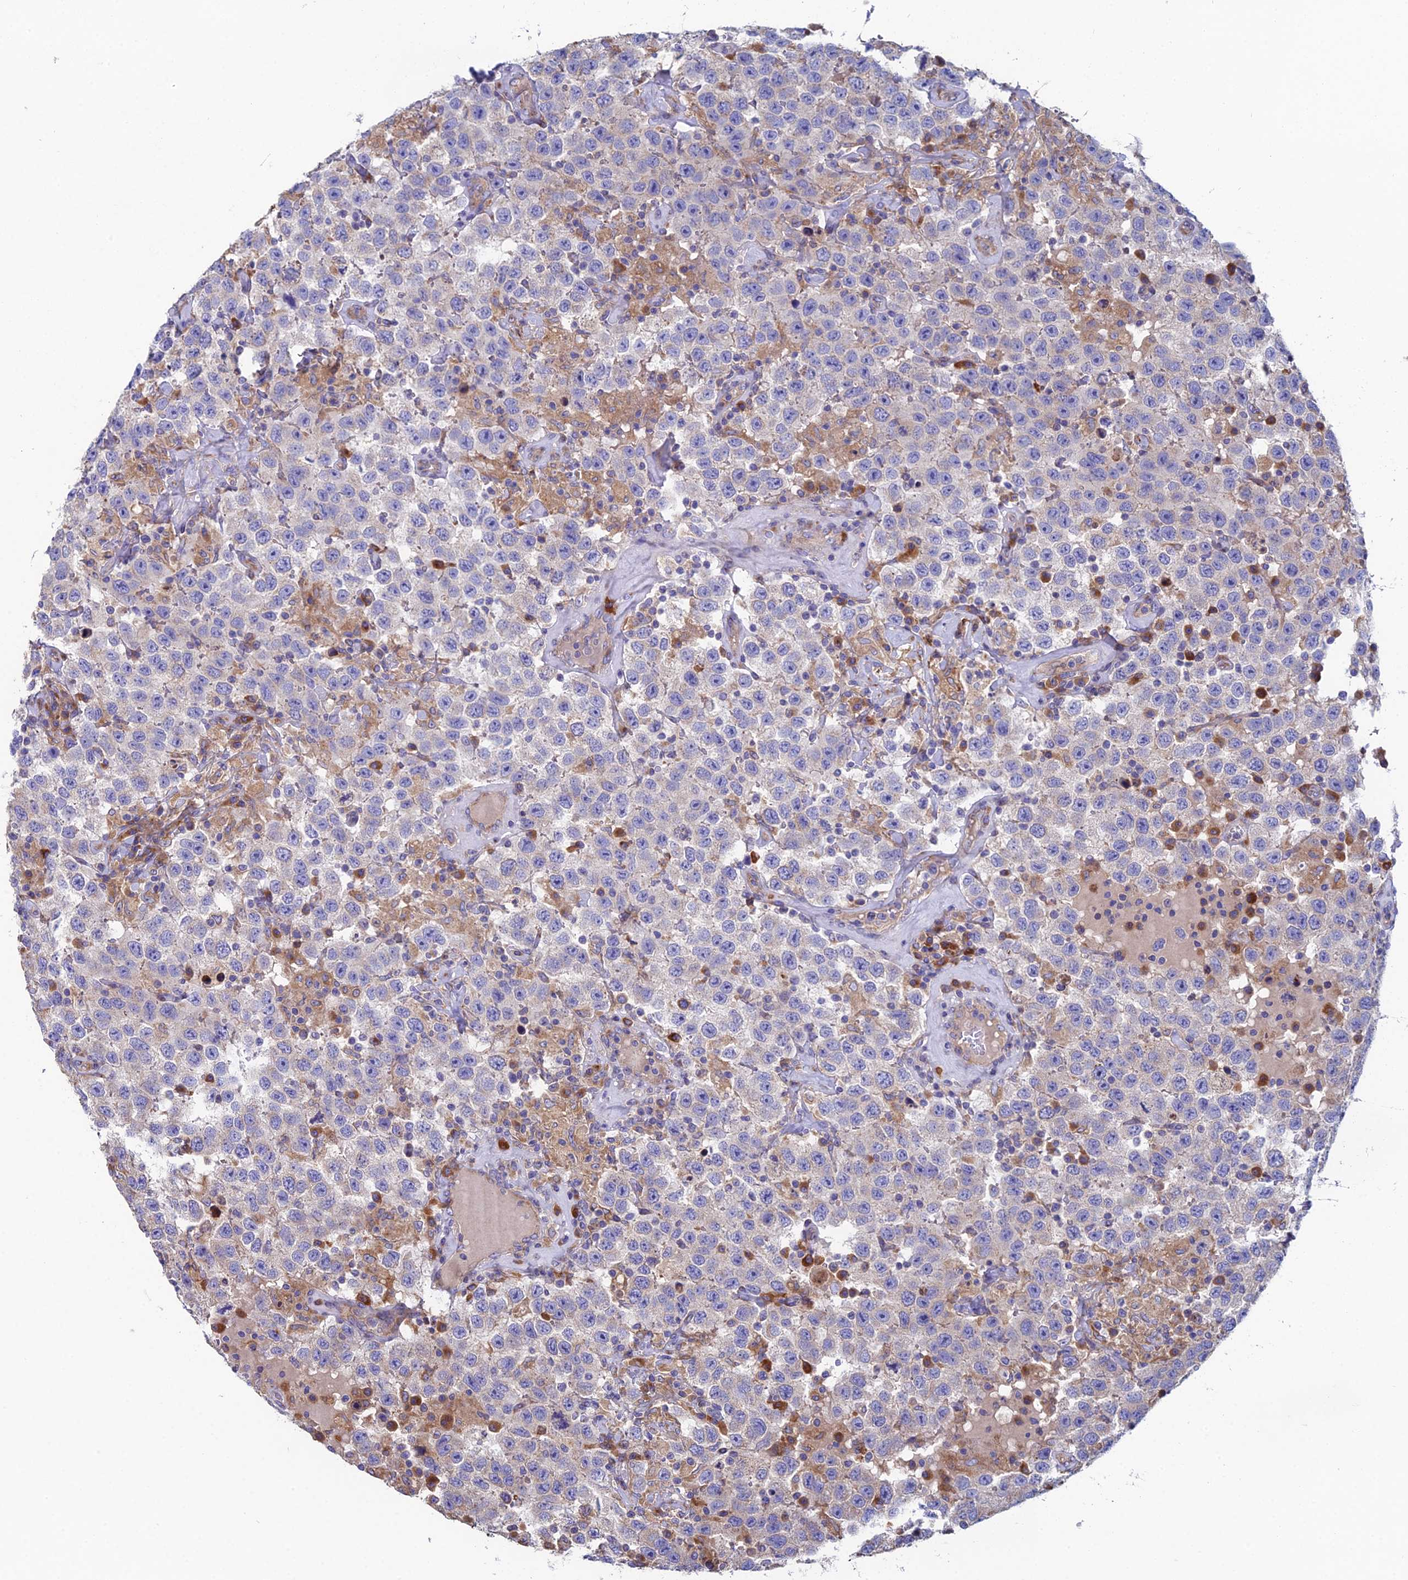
{"staining": {"intensity": "negative", "quantity": "none", "location": "none"}, "tissue": "testis cancer", "cell_type": "Tumor cells", "image_type": "cancer", "snomed": [{"axis": "morphology", "description": "Seminoma, NOS"}, {"axis": "topography", "description": "Testis"}], "caption": "High power microscopy photomicrograph of an immunohistochemistry (IHC) micrograph of seminoma (testis), revealing no significant positivity in tumor cells.", "gene": "CLCN3", "patient": {"sex": "male", "age": 41}}